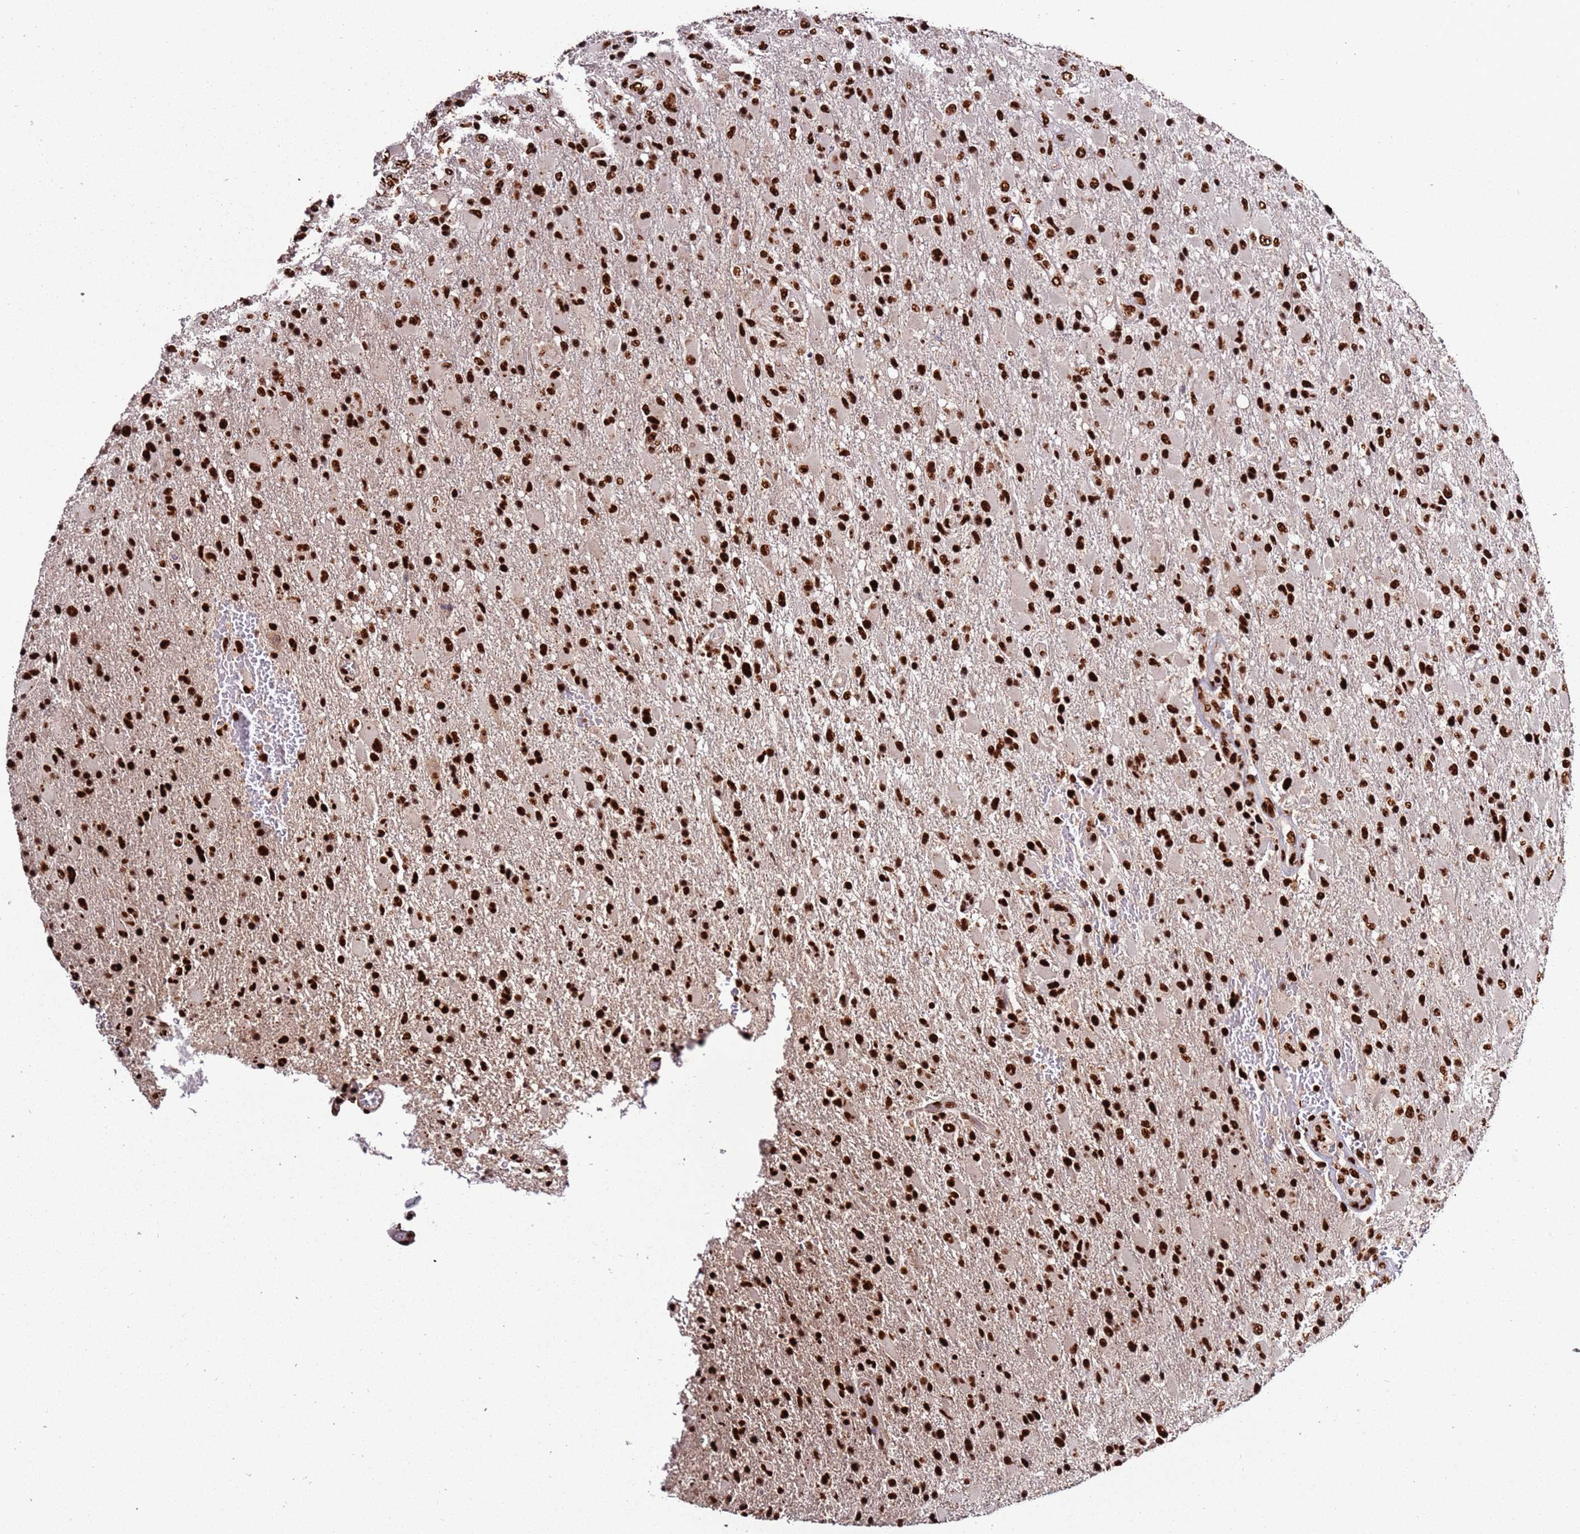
{"staining": {"intensity": "strong", "quantity": ">75%", "location": "nuclear"}, "tissue": "glioma", "cell_type": "Tumor cells", "image_type": "cancer", "snomed": [{"axis": "morphology", "description": "Glioma, malignant, Low grade"}, {"axis": "topography", "description": "Brain"}], "caption": "Malignant low-grade glioma stained with DAB immunohistochemistry (IHC) demonstrates high levels of strong nuclear positivity in approximately >75% of tumor cells.", "gene": "C6orf226", "patient": {"sex": "male", "age": 65}}